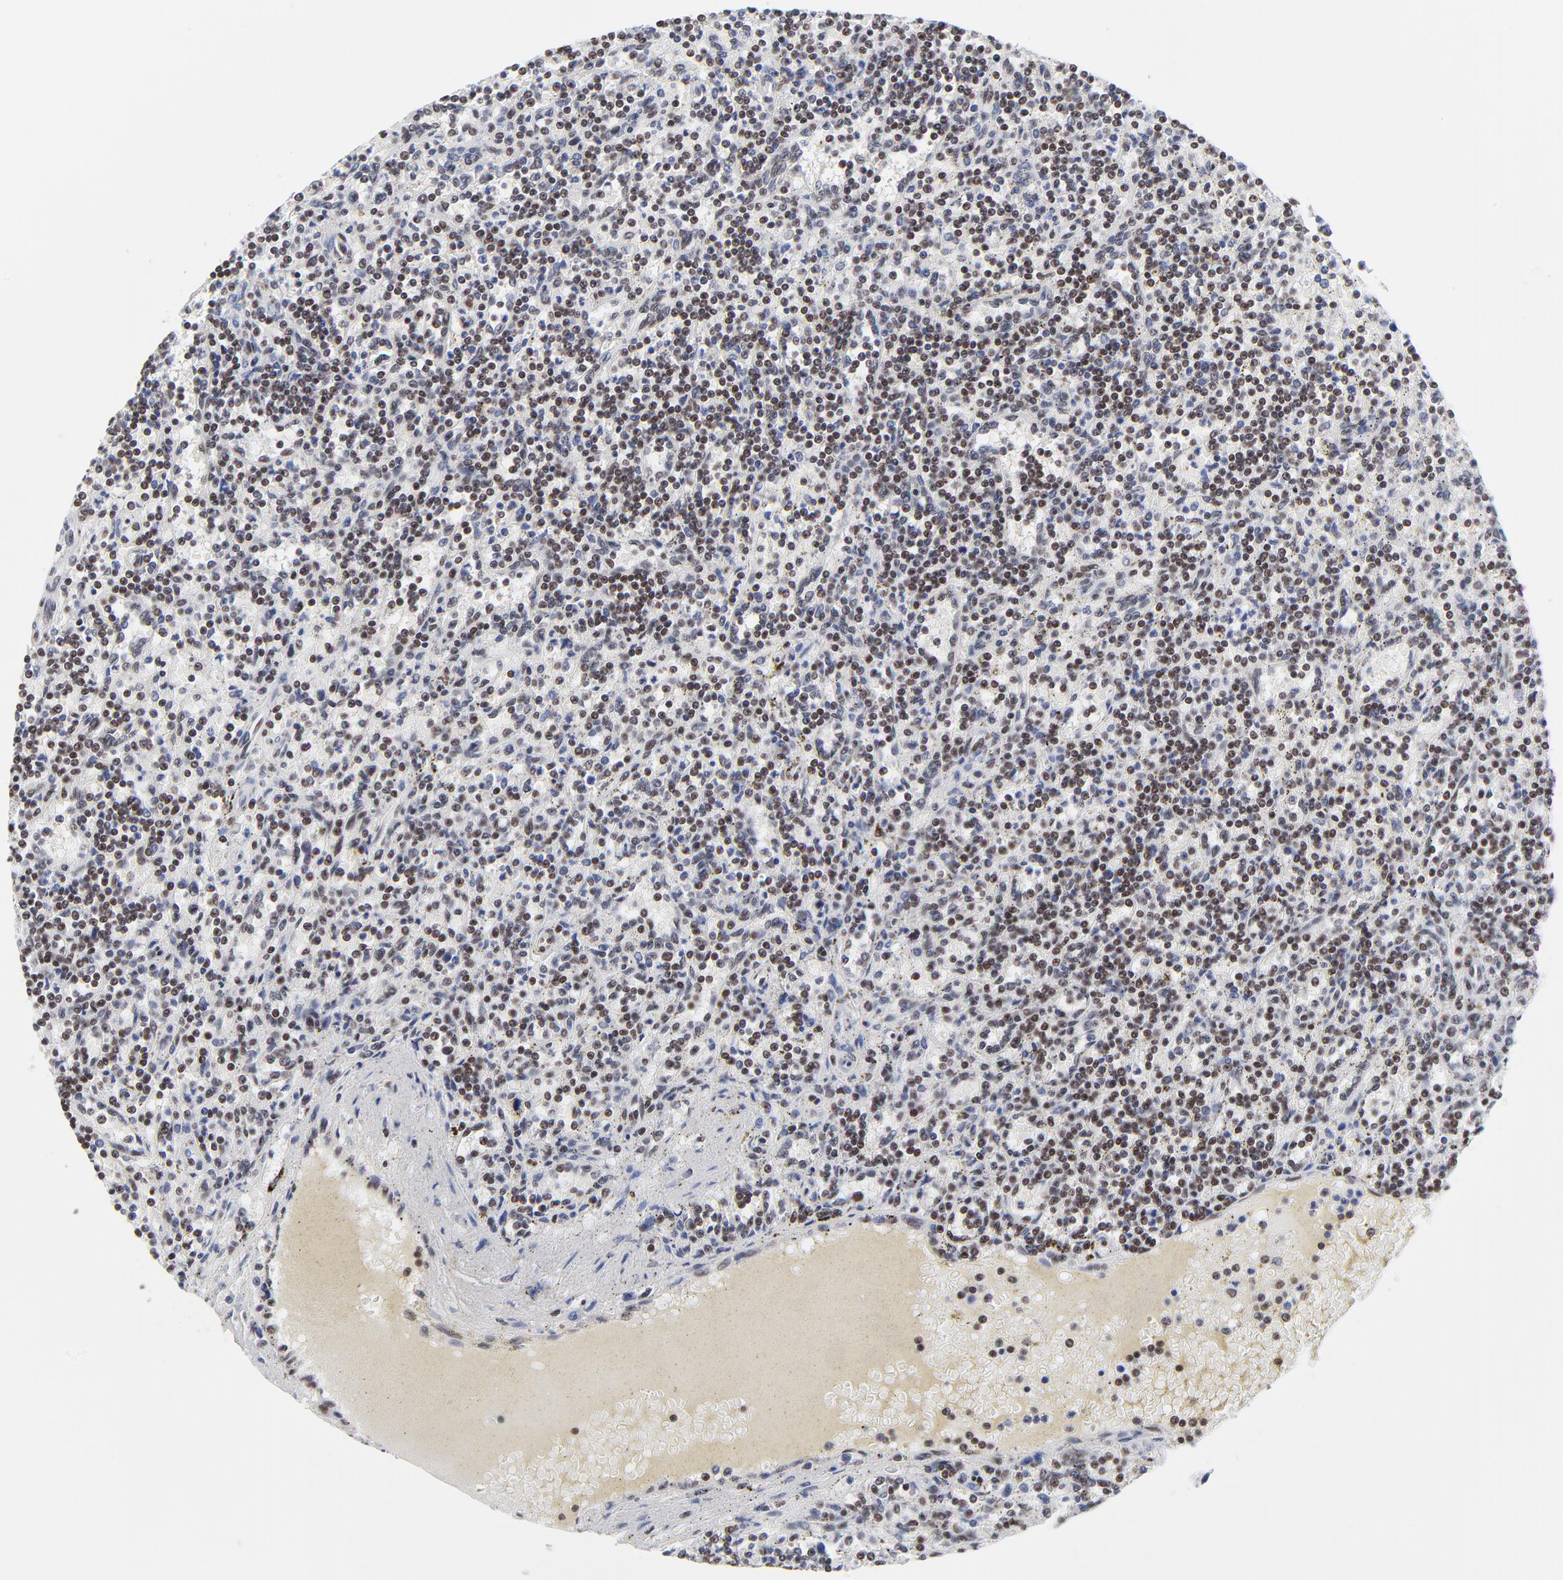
{"staining": {"intensity": "moderate", "quantity": "25%-75%", "location": "nuclear"}, "tissue": "lymphoma", "cell_type": "Tumor cells", "image_type": "cancer", "snomed": [{"axis": "morphology", "description": "Malignant lymphoma, non-Hodgkin's type, Low grade"}, {"axis": "topography", "description": "Spleen"}], "caption": "High-magnification brightfield microscopy of lymphoma stained with DAB (3,3'-diaminobenzidine) (brown) and counterstained with hematoxylin (blue). tumor cells exhibit moderate nuclear staining is present in about25%-75% of cells.", "gene": "ZMYM3", "patient": {"sex": "male", "age": 73}}